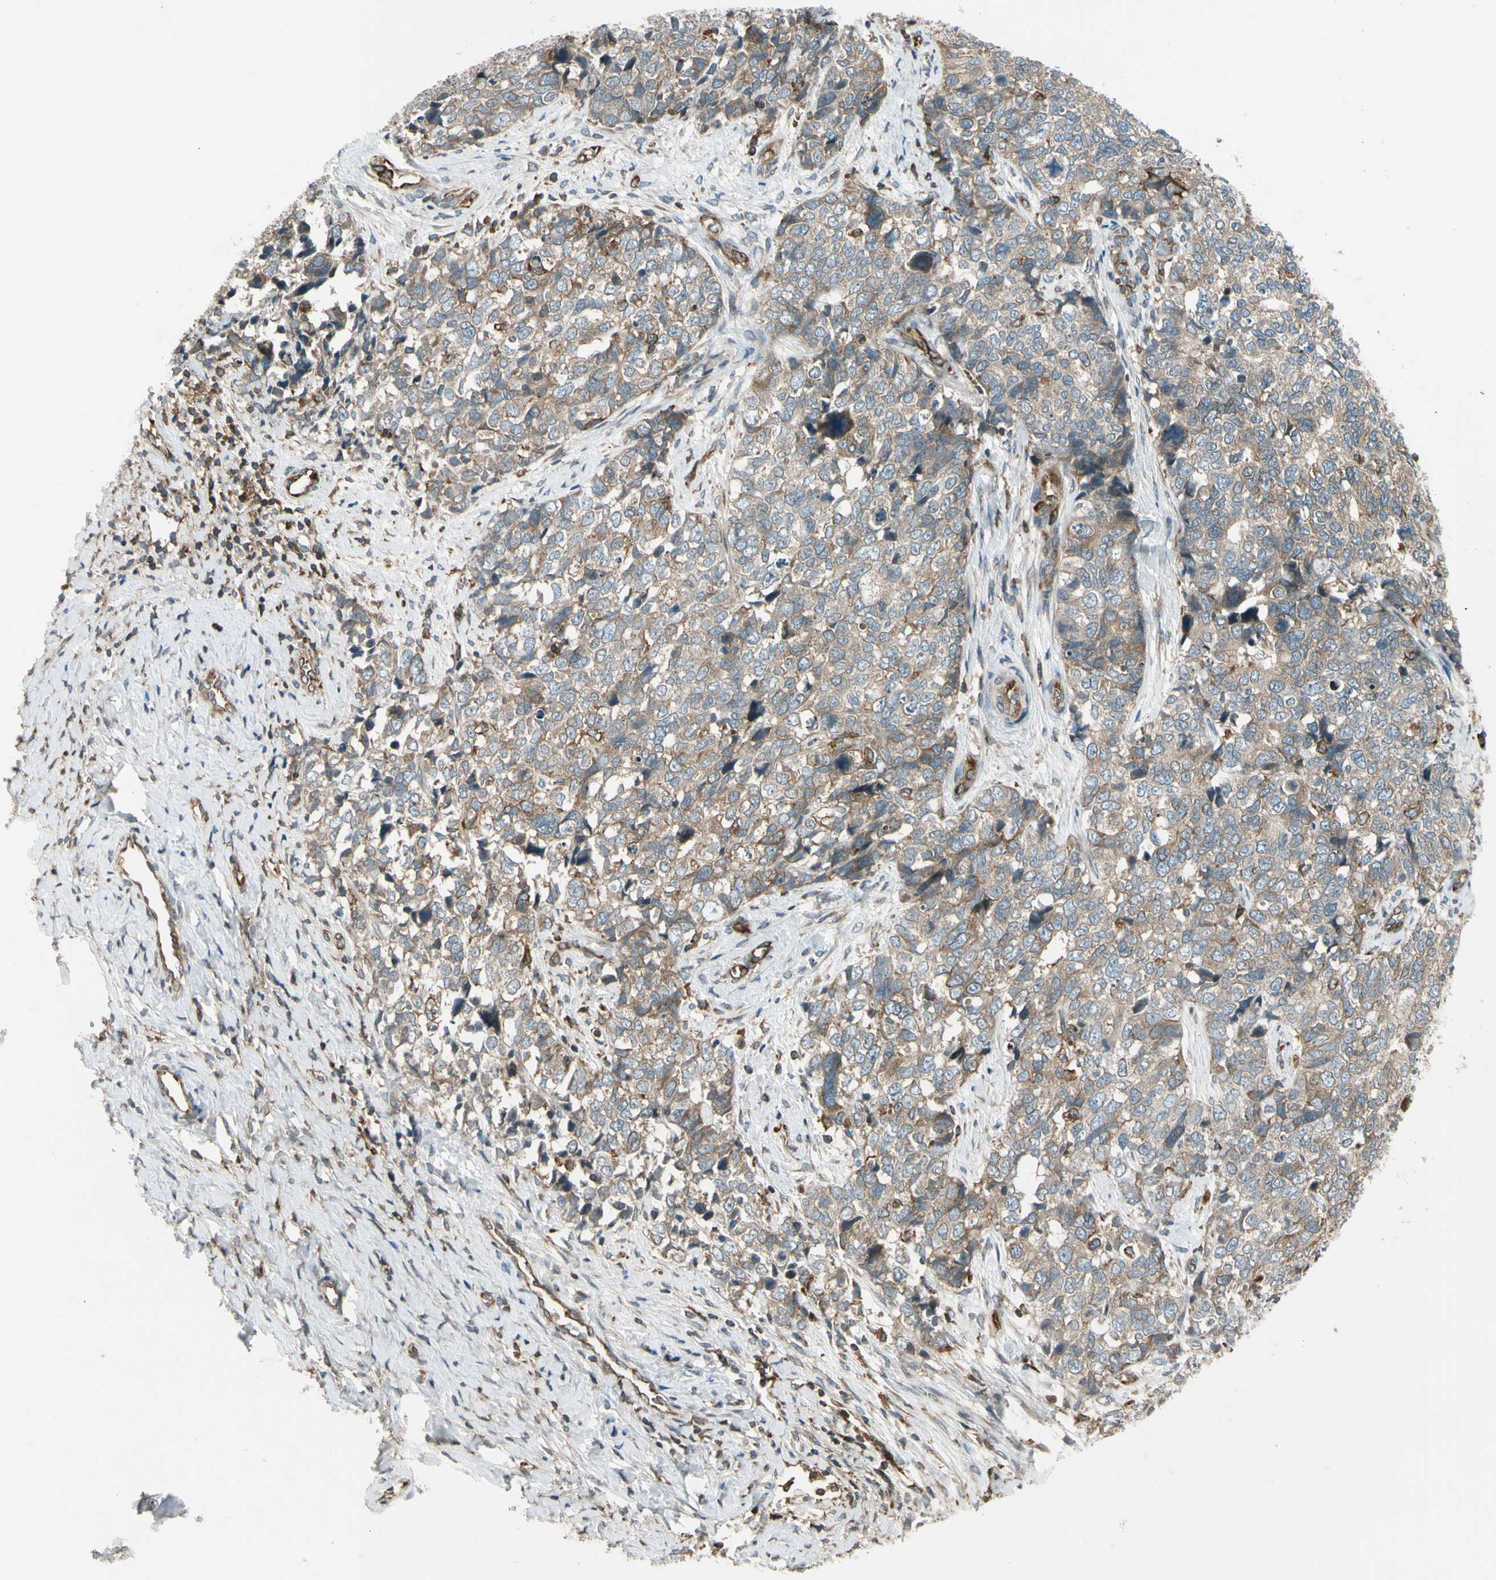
{"staining": {"intensity": "weak", "quantity": ">75%", "location": "cytoplasmic/membranous"}, "tissue": "cervical cancer", "cell_type": "Tumor cells", "image_type": "cancer", "snomed": [{"axis": "morphology", "description": "Squamous cell carcinoma, NOS"}, {"axis": "topography", "description": "Cervix"}], "caption": "DAB (3,3'-diaminobenzidine) immunohistochemical staining of cervical squamous cell carcinoma demonstrates weak cytoplasmic/membranous protein staining in approximately >75% of tumor cells.", "gene": "TRIO", "patient": {"sex": "female", "age": 63}}